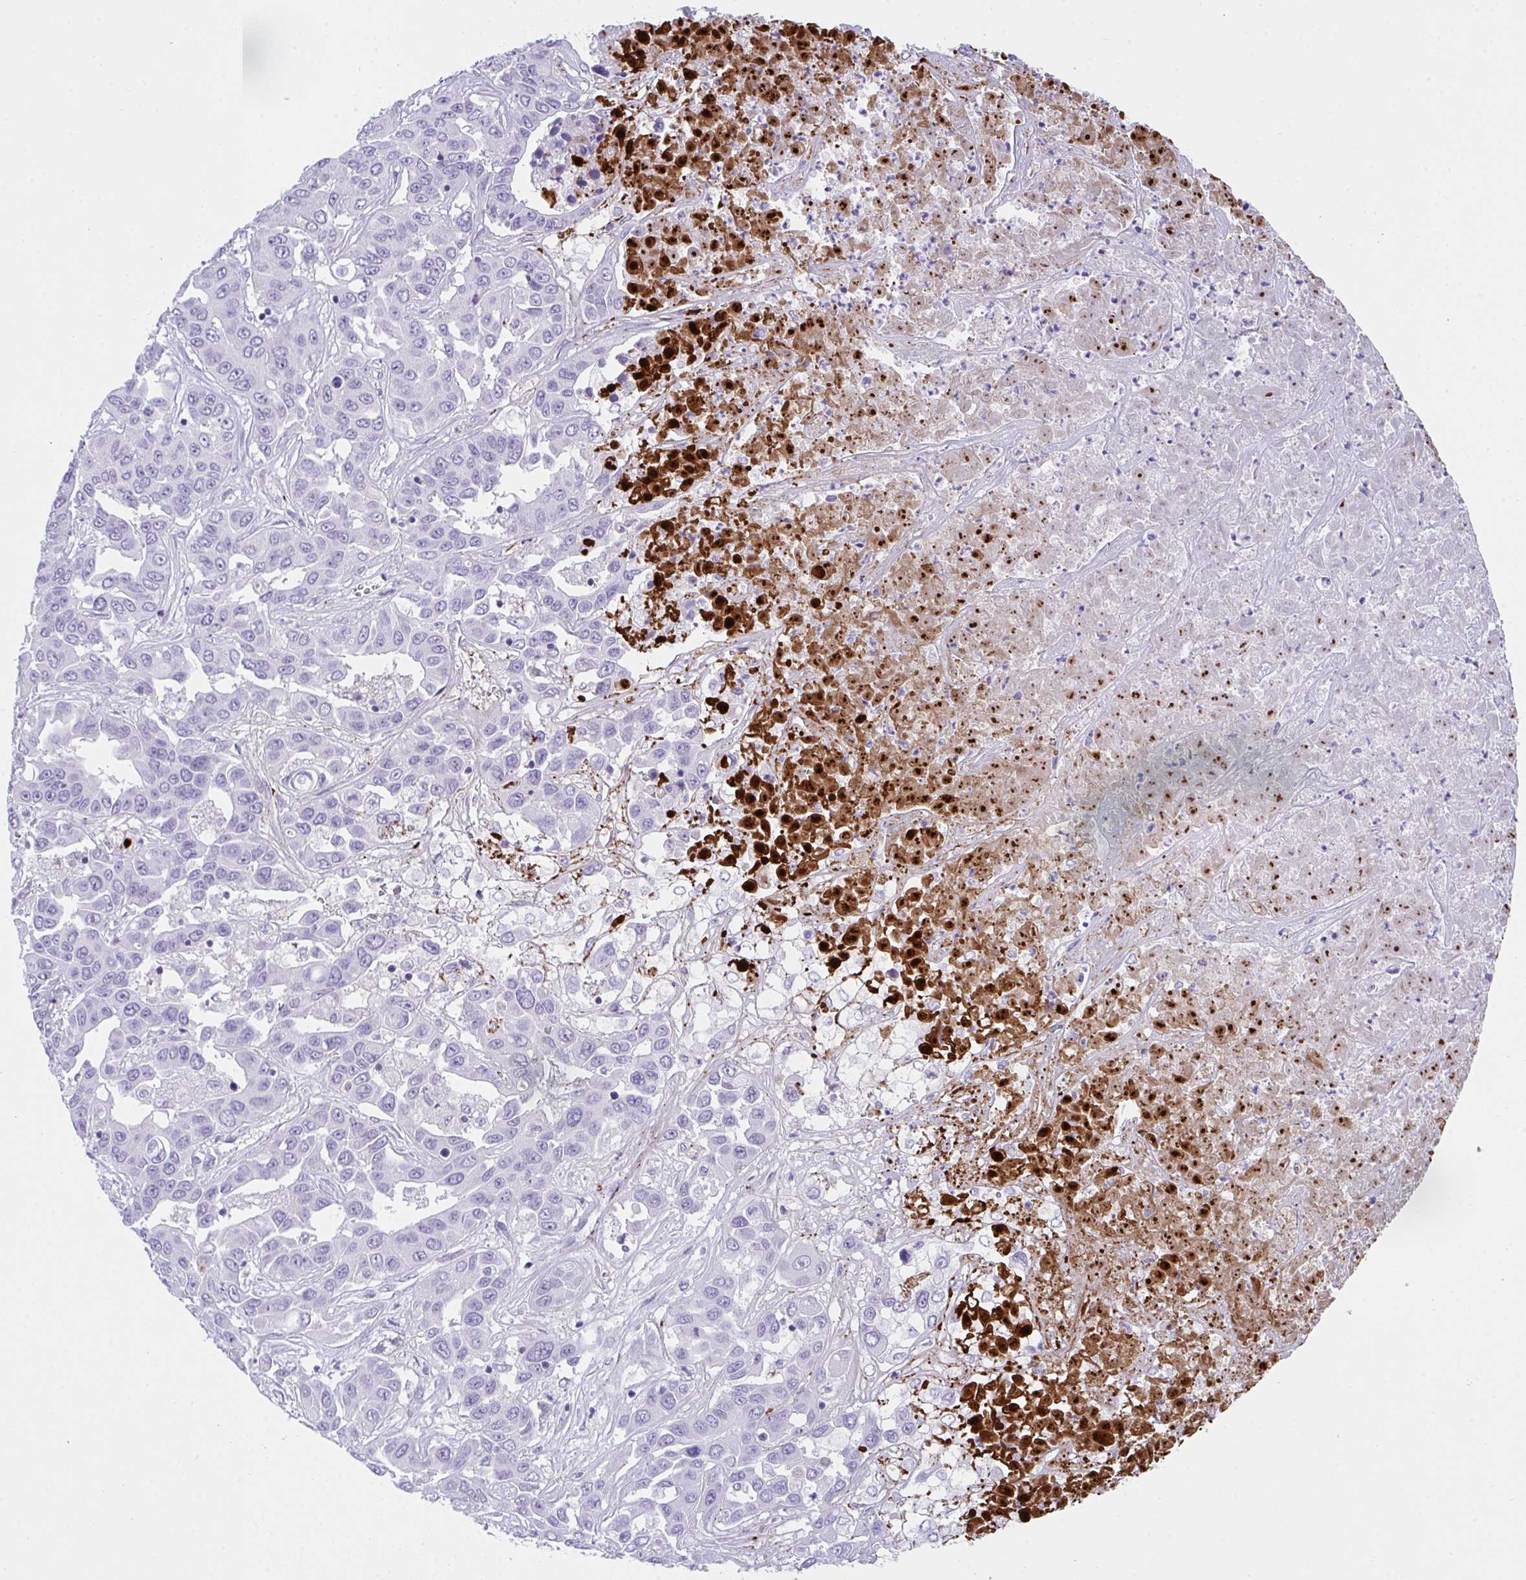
{"staining": {"intensity": "negative", "quantity": "none", "location": "none"}, "tissue": "liver cancer", "cell_type": "Tumor cells", "image_type": "cancer", "snomed": [{"axis": "morphology", "description": "Cholangiocarcinoma"}, {"axis": "topography", "description": "Liver"}], "caption": "High magnification brightfield microscopy of liver cancer (cholangiocarcinoma) stained with DAB (brown) and counterstained with hematoxylin (blue): tumor cells show no significant staining. Brightfield microscopy of immunohistochemistry (IHC) stained with DAB (brown) and hematoxylin (blue), captured at high magnification.", "gene": "KMT2E", "patient": {"sex": "female", "age": 52}}